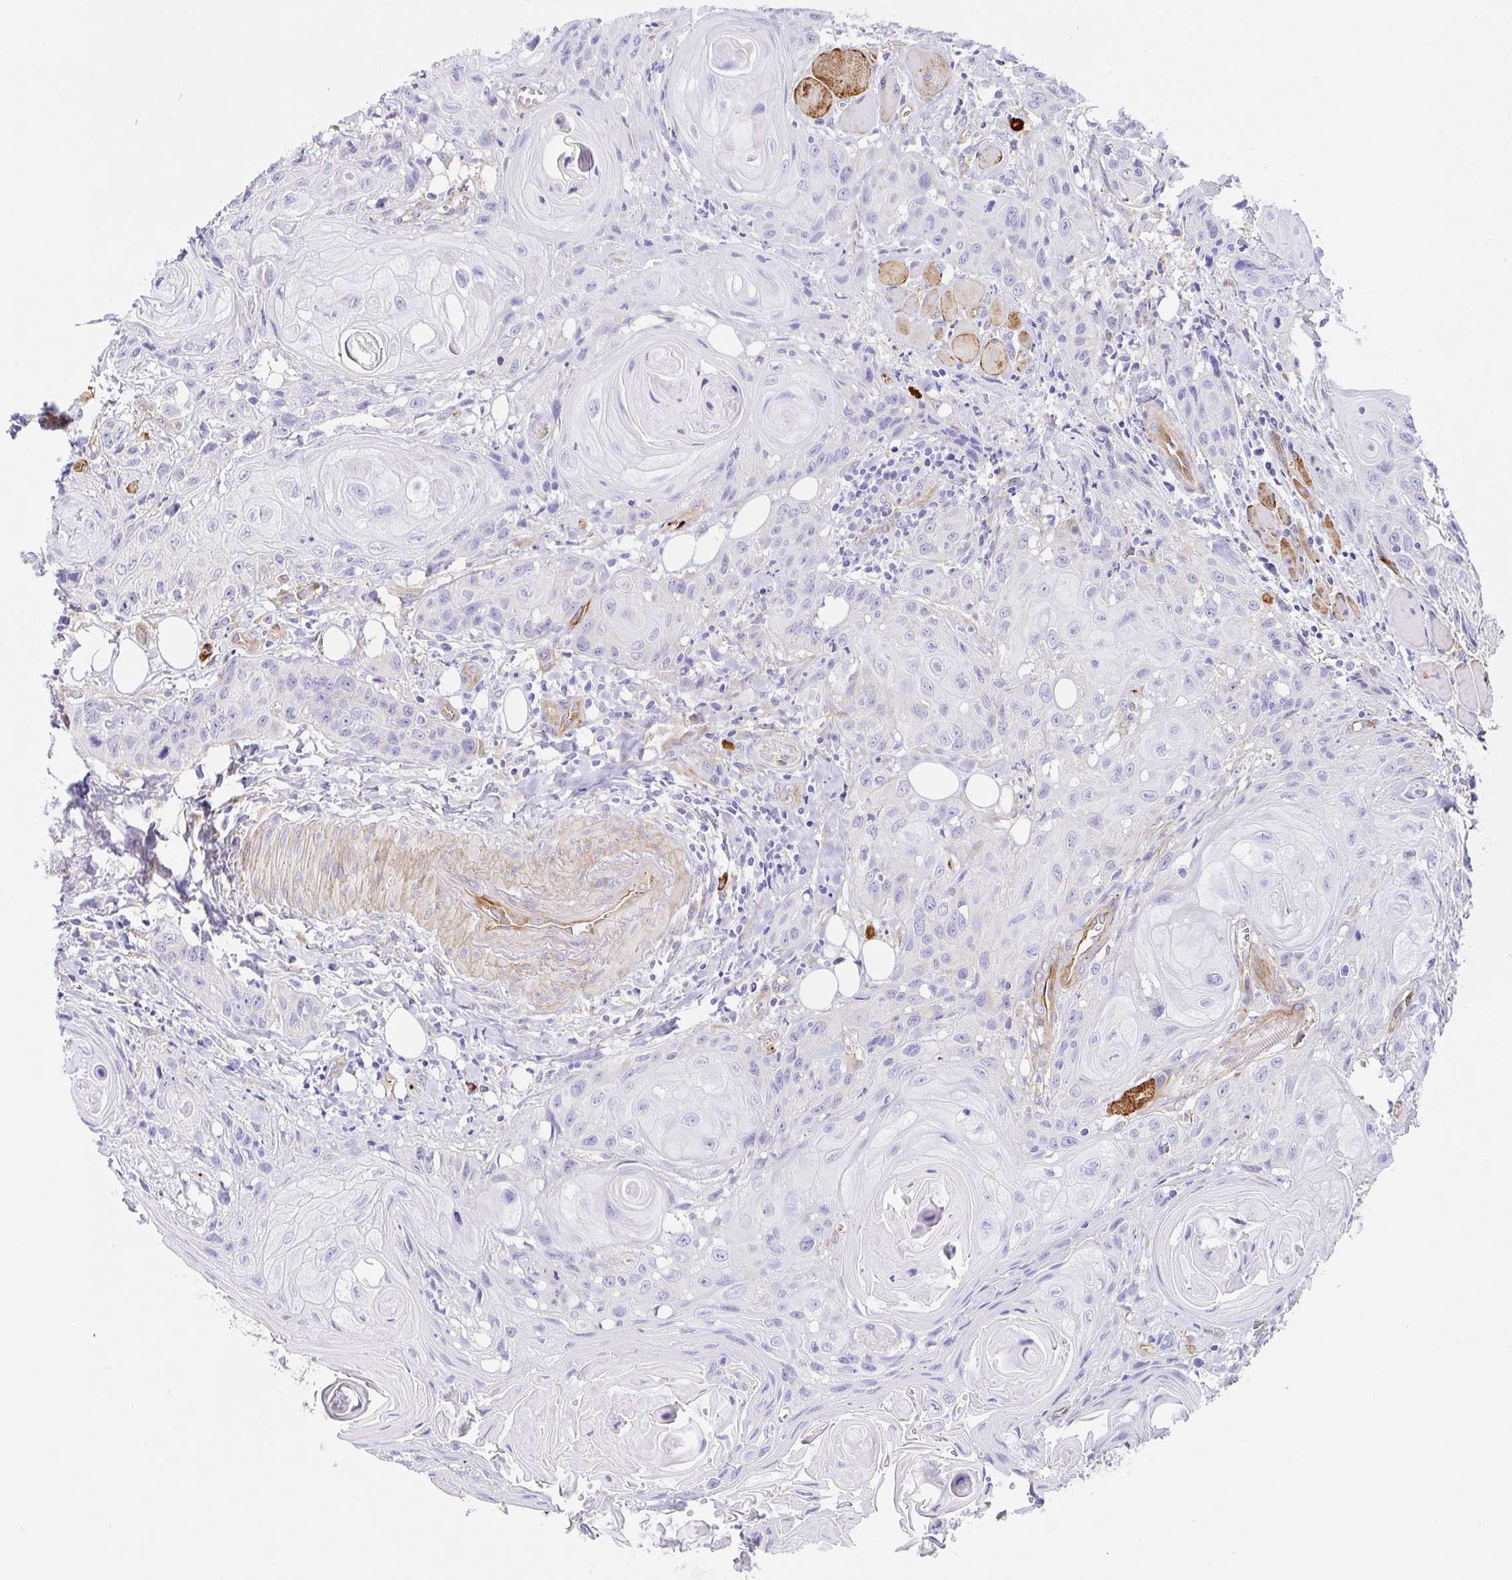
{"staining": {"intensity": "negative", "quantity": "none", "location": "none"}, "tissue": "head and neck cancer", "cell_type": "Tumor cells", "image_type": "cancer", "snomed": [{"axis": "morphology", "description": "Squamous cell carcinoma, NOS"}, {"axis": "topography", "description": "Oral tissue"}, {"axis": "topography", "description": "Head-Neck"}], "caption": "High magnification brightfield microscopy of head and neck squamous cell carcinoma stained with DAB (brown) and counterstained with hematoxylin (blue): tumor cells show no significant positivity.", "gene": "DOCK1", "patient": {"sex": "male", "age": 58}}